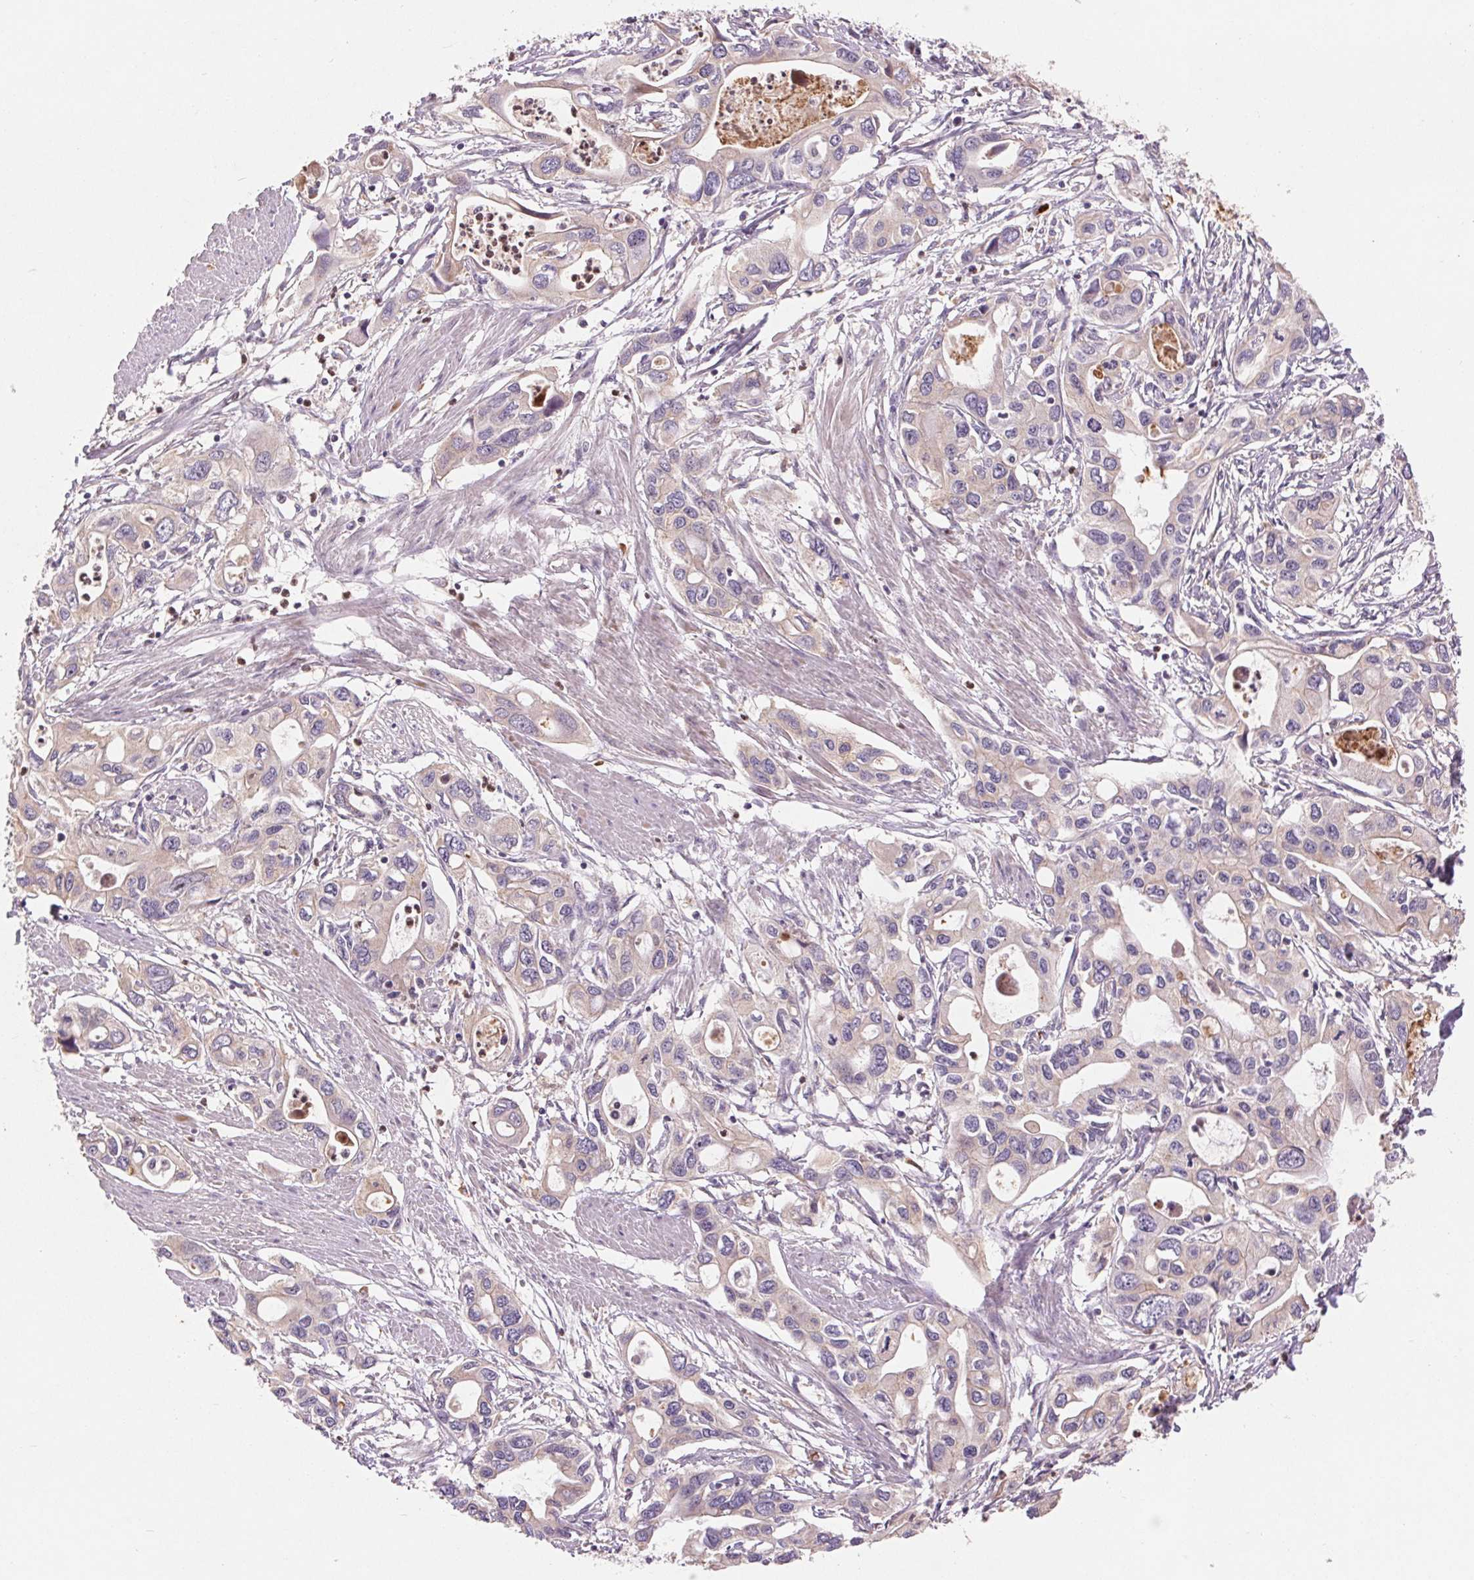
{"staining": {"intensity": "negative", "quantity": "none", "location": "none"}, "tissue": "pancreatic cancer", "cell_type": "Tumor cells", "image_type": "cancer", "snomed": [{"axis": "morphology", "description": "Adenocarcinoma, NOS"}, {"axis": "topography", "description": "Pancreas"}], "caption": "A micrograph of adenocarcinoma (pancreatic) stained for a protein displays no brown staining in tumor cells. Nuclei are stained in blue.", "gene": "RANBP3L", "patient": {"sex": "male", "age": 60}}